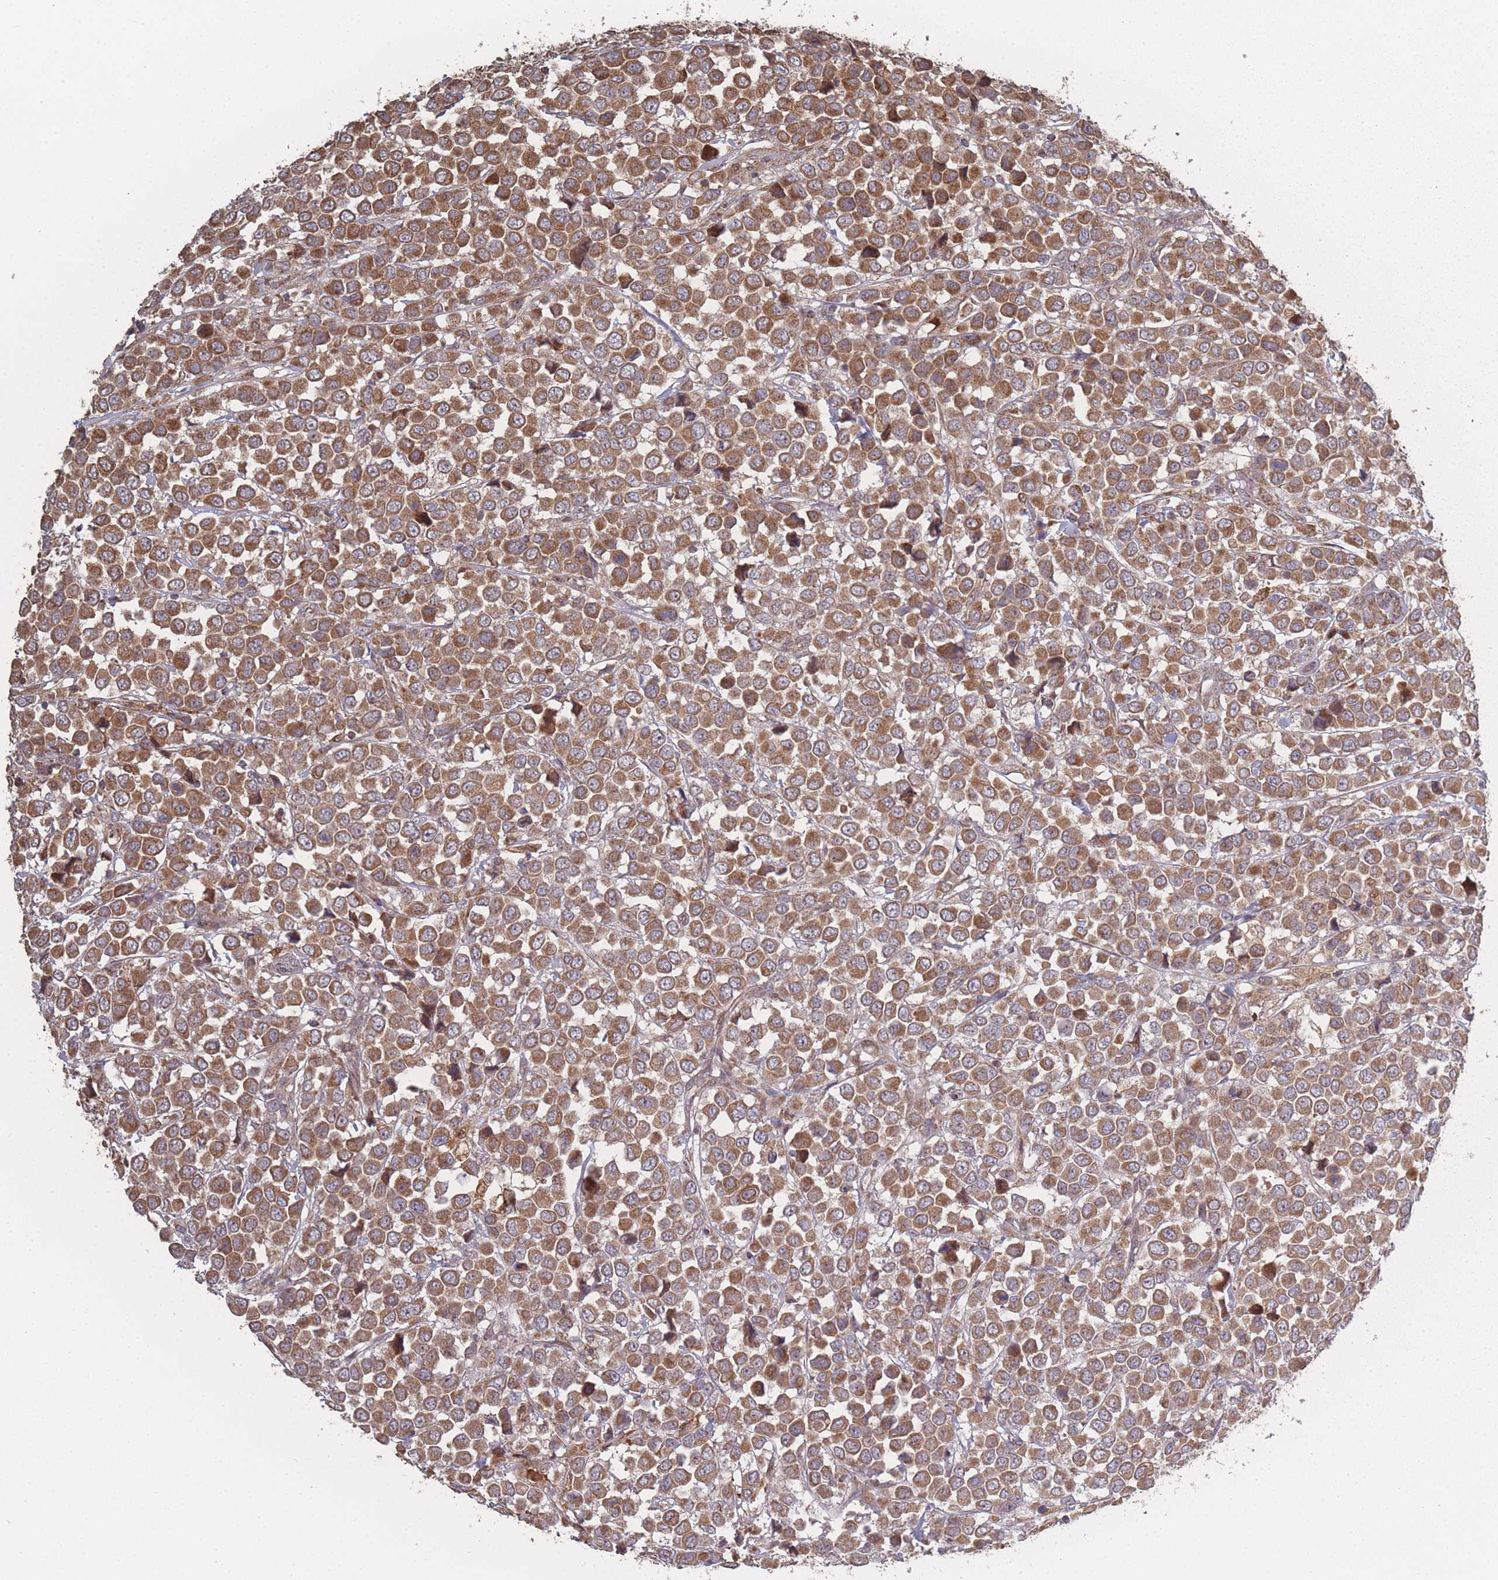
{"staining": {"intensity": "moderate", "quantity": ">75%", "location": "cytoplasmic/membranous"}, "tissue": "breast cancer", "cell_type": "Tumor cells", "image_type": "cancer", "snomed": [{"axis": "morphology", "description": "Duct carcinoma"}, {"axis": "topography", "description": "Breast"}], "caption": "DAB immunohistochemical staining of breast infiltrating ductal carcinoma exhibits moderate cytoplasmic/membranous protein staining in about >75% of tumor cells.", "gene": "PSMB3", "patient": {"sex": "female", "age": 61}}